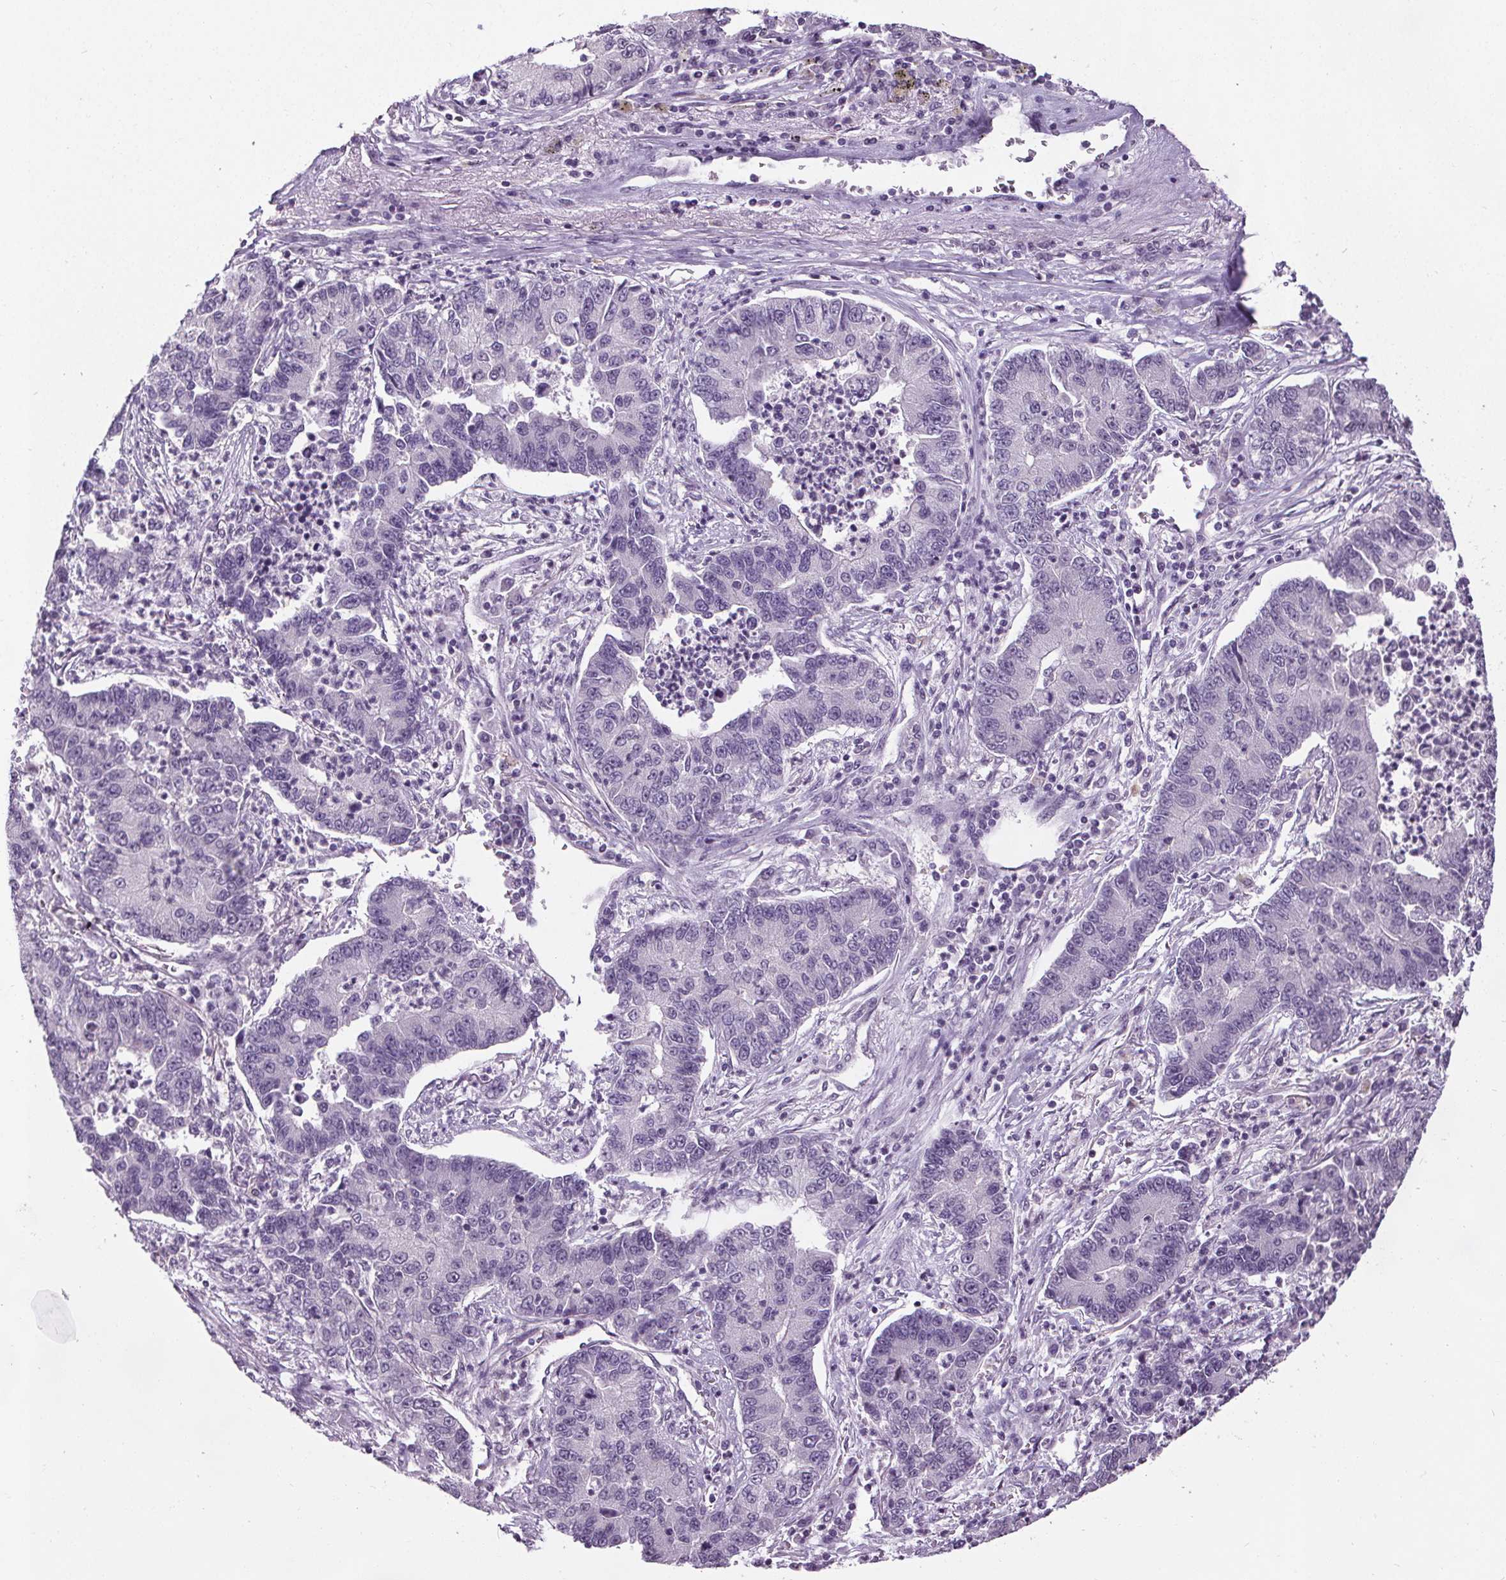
{"staining": {"intensity": "negative", "quantity": "none", "location": "none"}, "tissue": "lung cancer", "cell_type": "Tumor cells", "image_type": "cancer", "snomed": [{"axis": "morphology", "description": "Adenocarcinoma, NOS"}, {"axis": "topography", "description": "Lung"}], "caption": "A histopathology image of lung adenocarcinoma stained for a protein exhibits no brown staining in tumor cells.", "gene": "SLC2A9", "patient": {"sex": "female", "age": 57}}